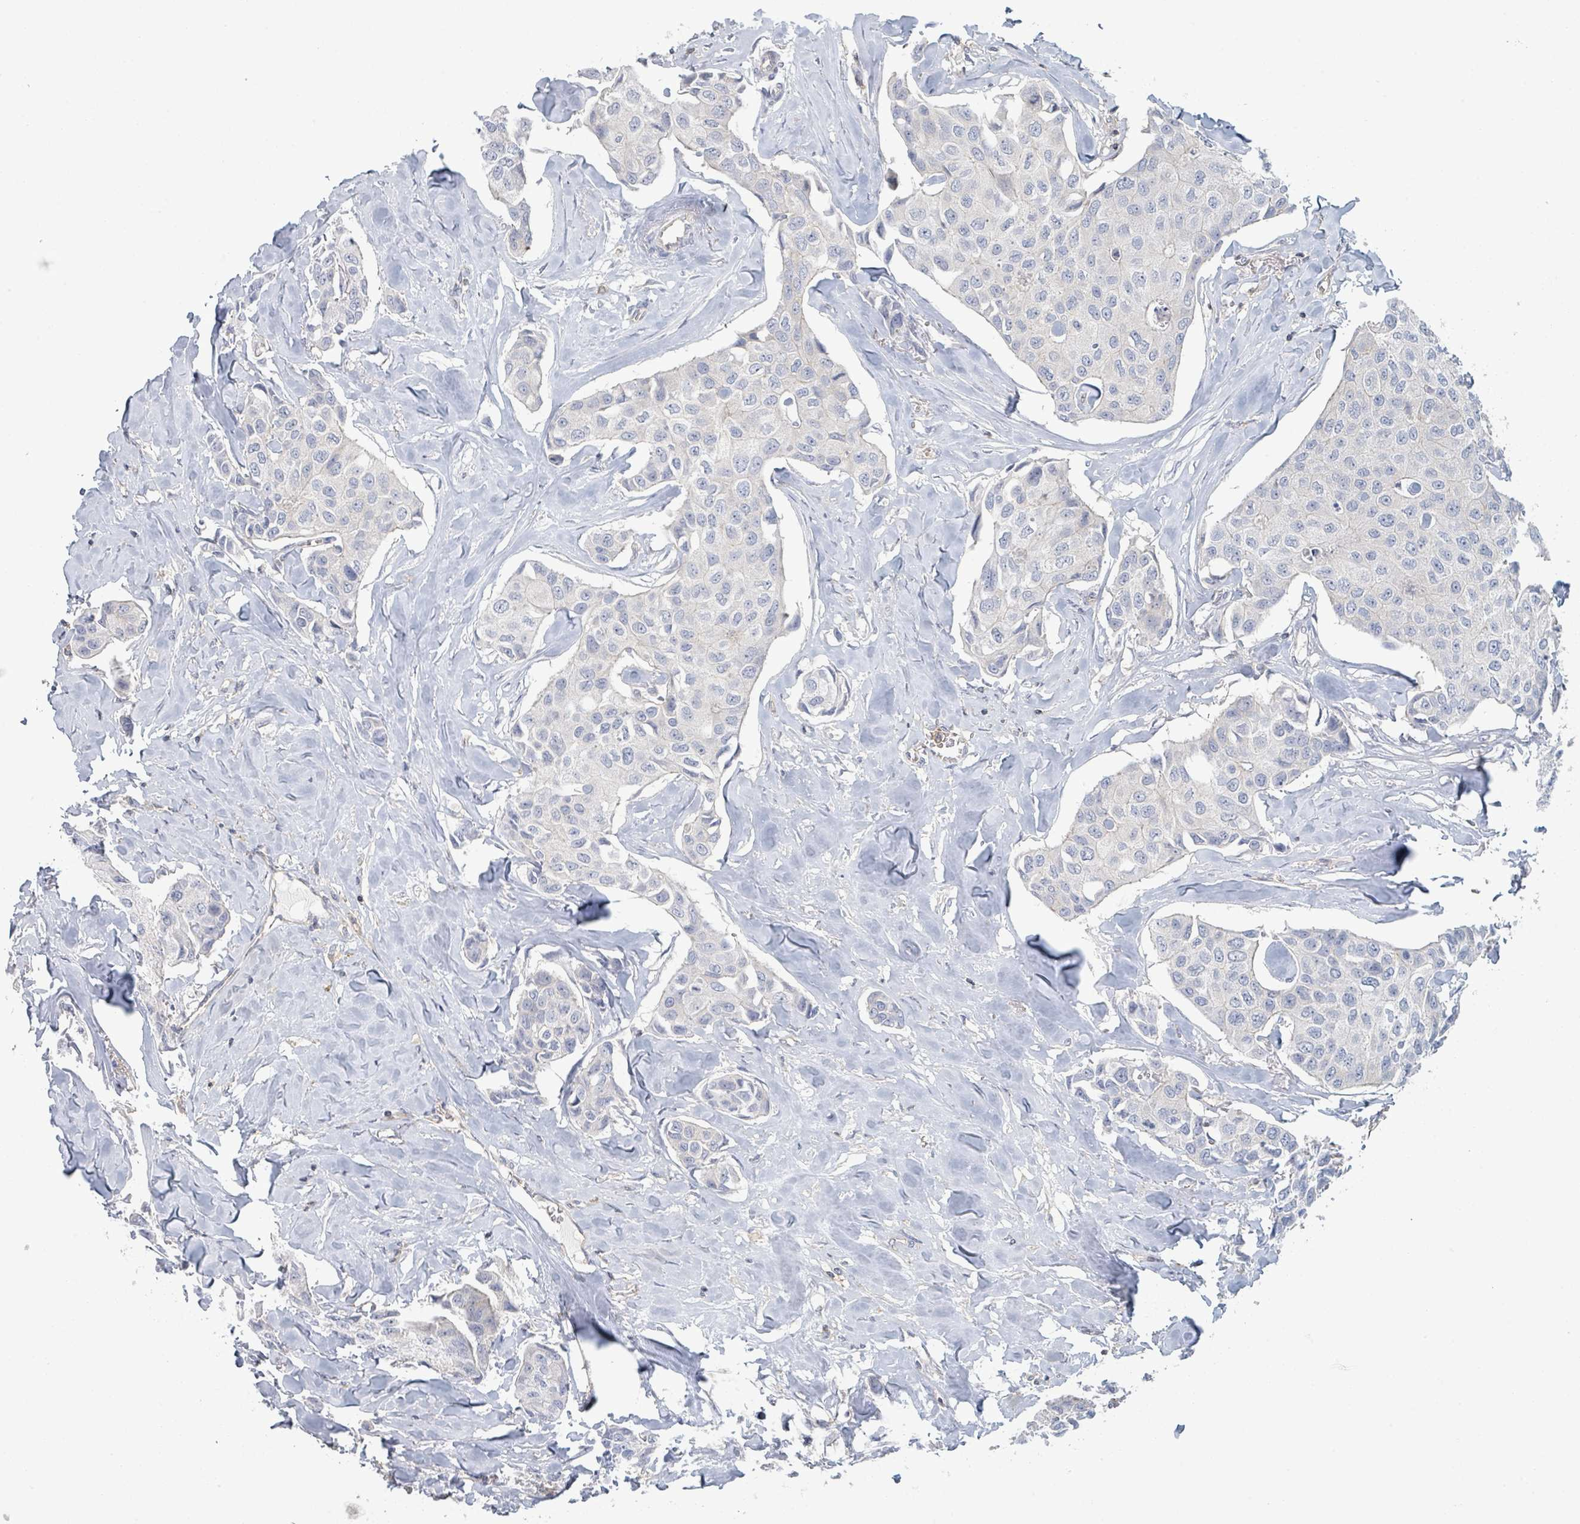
{"staining": {"intensity": "negative", "quantity": "none", "location": "none"}, "tissue": "breast cancer", "cell_type": "Tumor cells", "image_type": "cancer", "snomed": [{"axis": "morphology", "description": "Duct carcinoma"}, {"axis": "topography", "description": "Breast"}], "caption": "Breast cancer (invasive ductal carcinoma) was stained to show a protein in brown. There is no significant staining in tumor cells.", "gene": "TNFRSF14", "patient": {"sex": "female", "age": 80}}